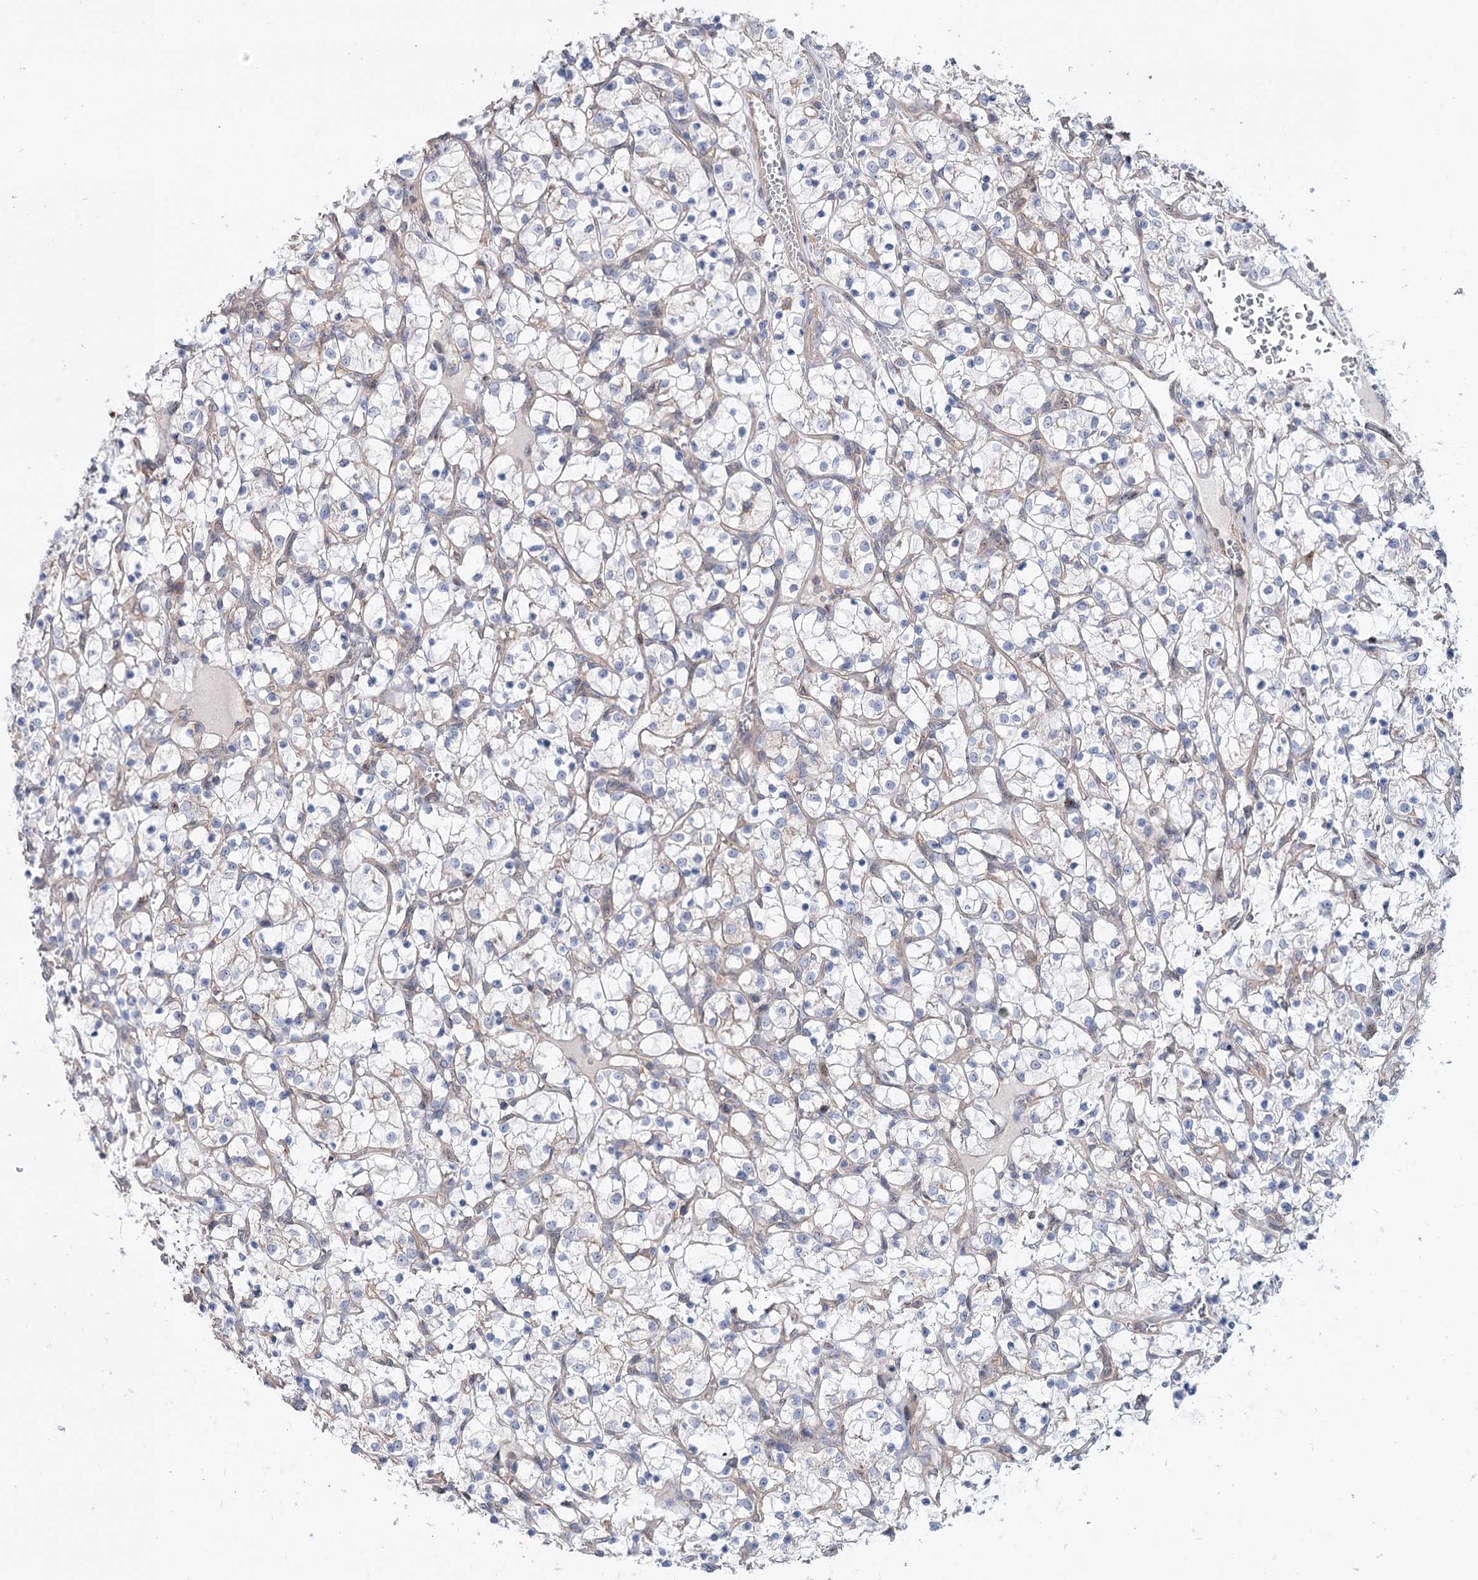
{"staining": {"intensity": "negative", "quantity": "none", "location": "none"}, "tissue": "renal cancer", "cell_type": "Tumor cells", "image_type": "cancer", "snomed": [{"axis": "morphology", "description": "Adenocarcinoma, NOS"}, {"axis": "topography", "description": "Kidney"}], "caption": "DAB (3,3'-diaminobenzidine) immunohistochemical staining of renal cancer (adenocarcinoma) shows no significant expression in tumor cells.", "gene": "SEC24A", "patient": {"sex": "female", "age": 69}}